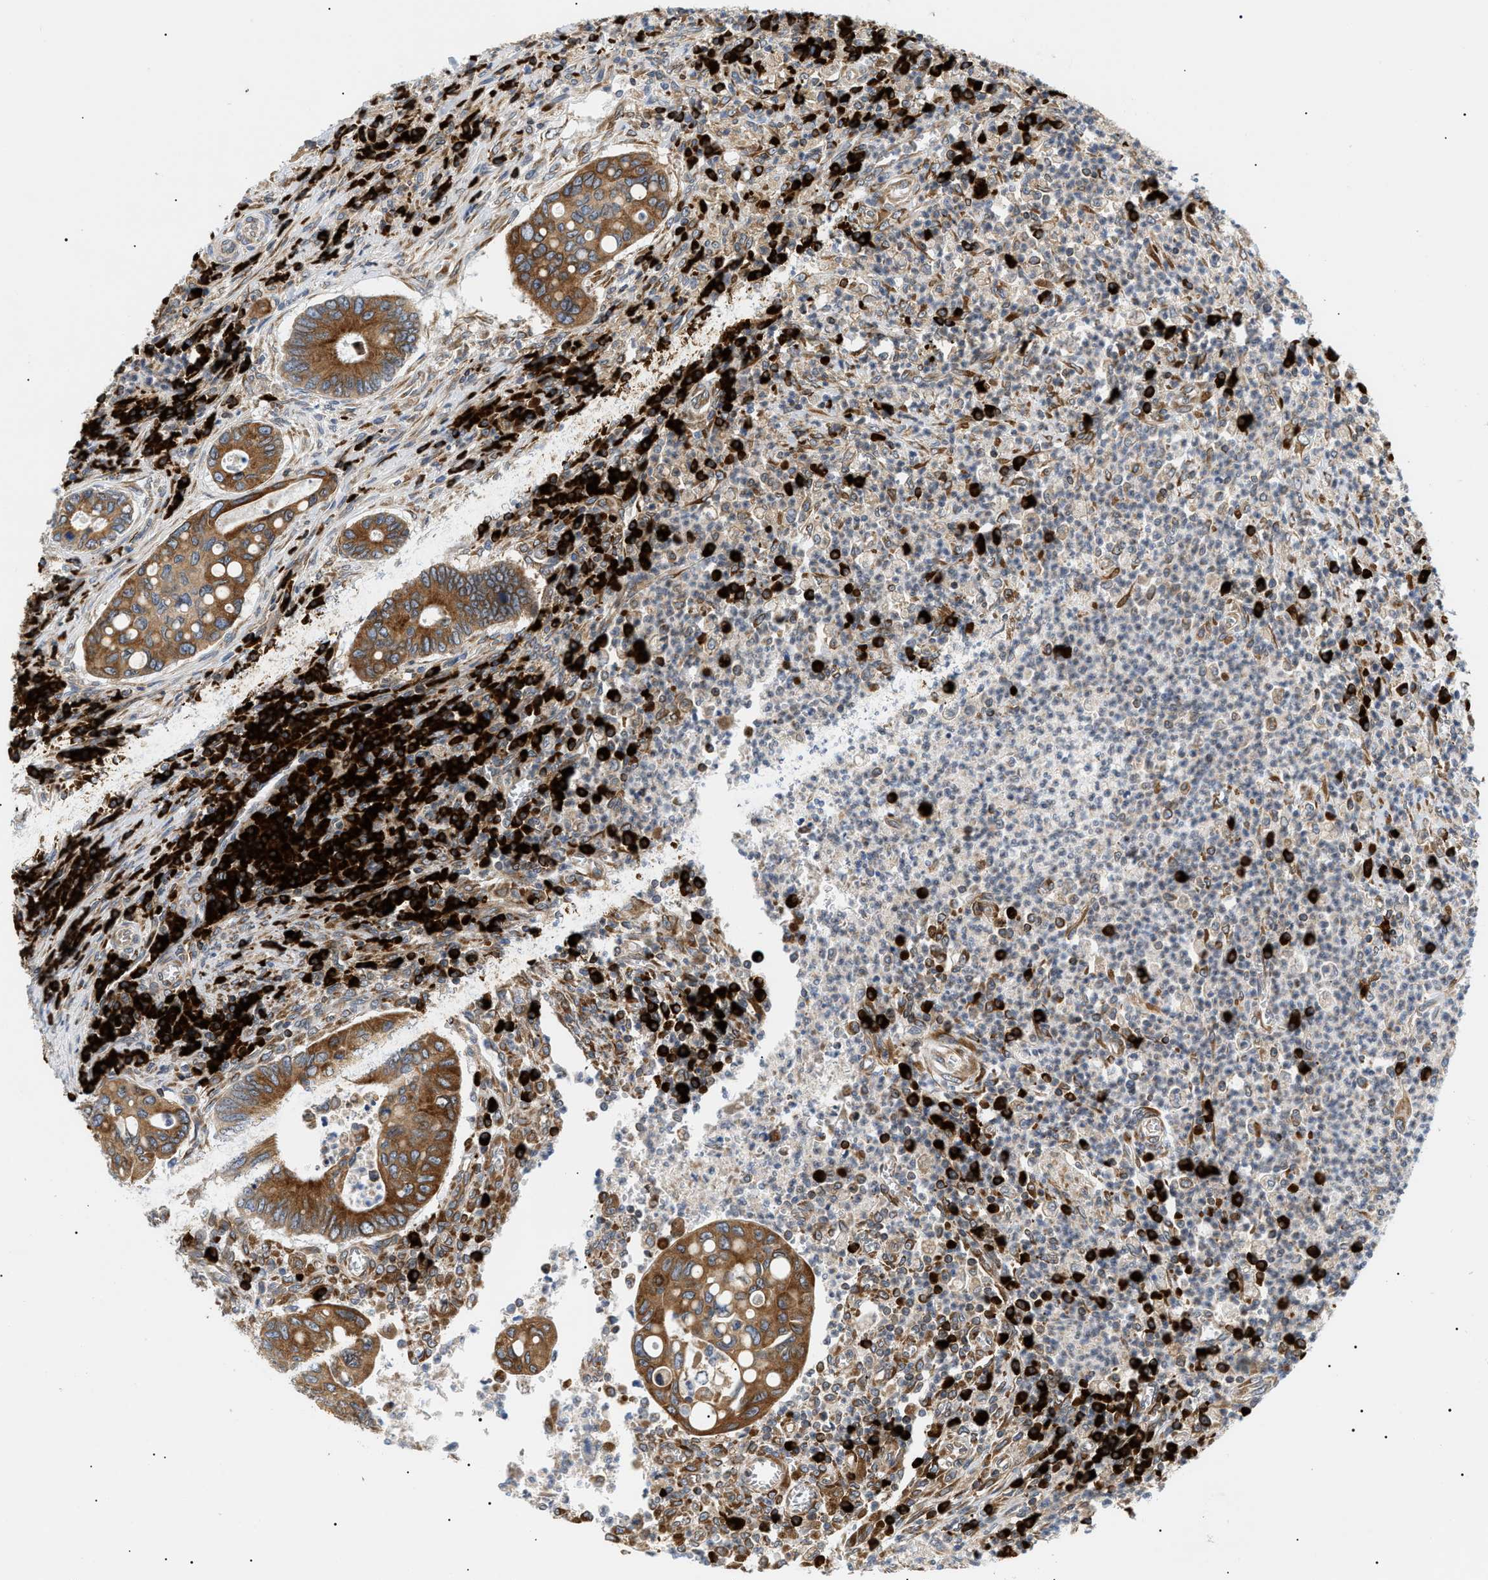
{"staining": {"intensity": "moderate", "quantity": ">75%", "location": "cytoplasmic/membranous"}, "tissue": "colorectal cancer", "cell_type": "Tumor cells", "image_type": "cancer", "snomed": [{"axis": "morphology", "description": "Inflammation, NOS"}, {"axis": "morphology", "description": "Adenocarcinoma, NOS"}, {"axis": "topography", "description": "Colon"}], "caption": "An image of human adenocarcinoma (colorectal) stained for a protein reveals moderate cytoplasmic/membranous brown staining in tumor cells.", "gene": "DERL1", "patient": {"sex": "male", "age": 72}}